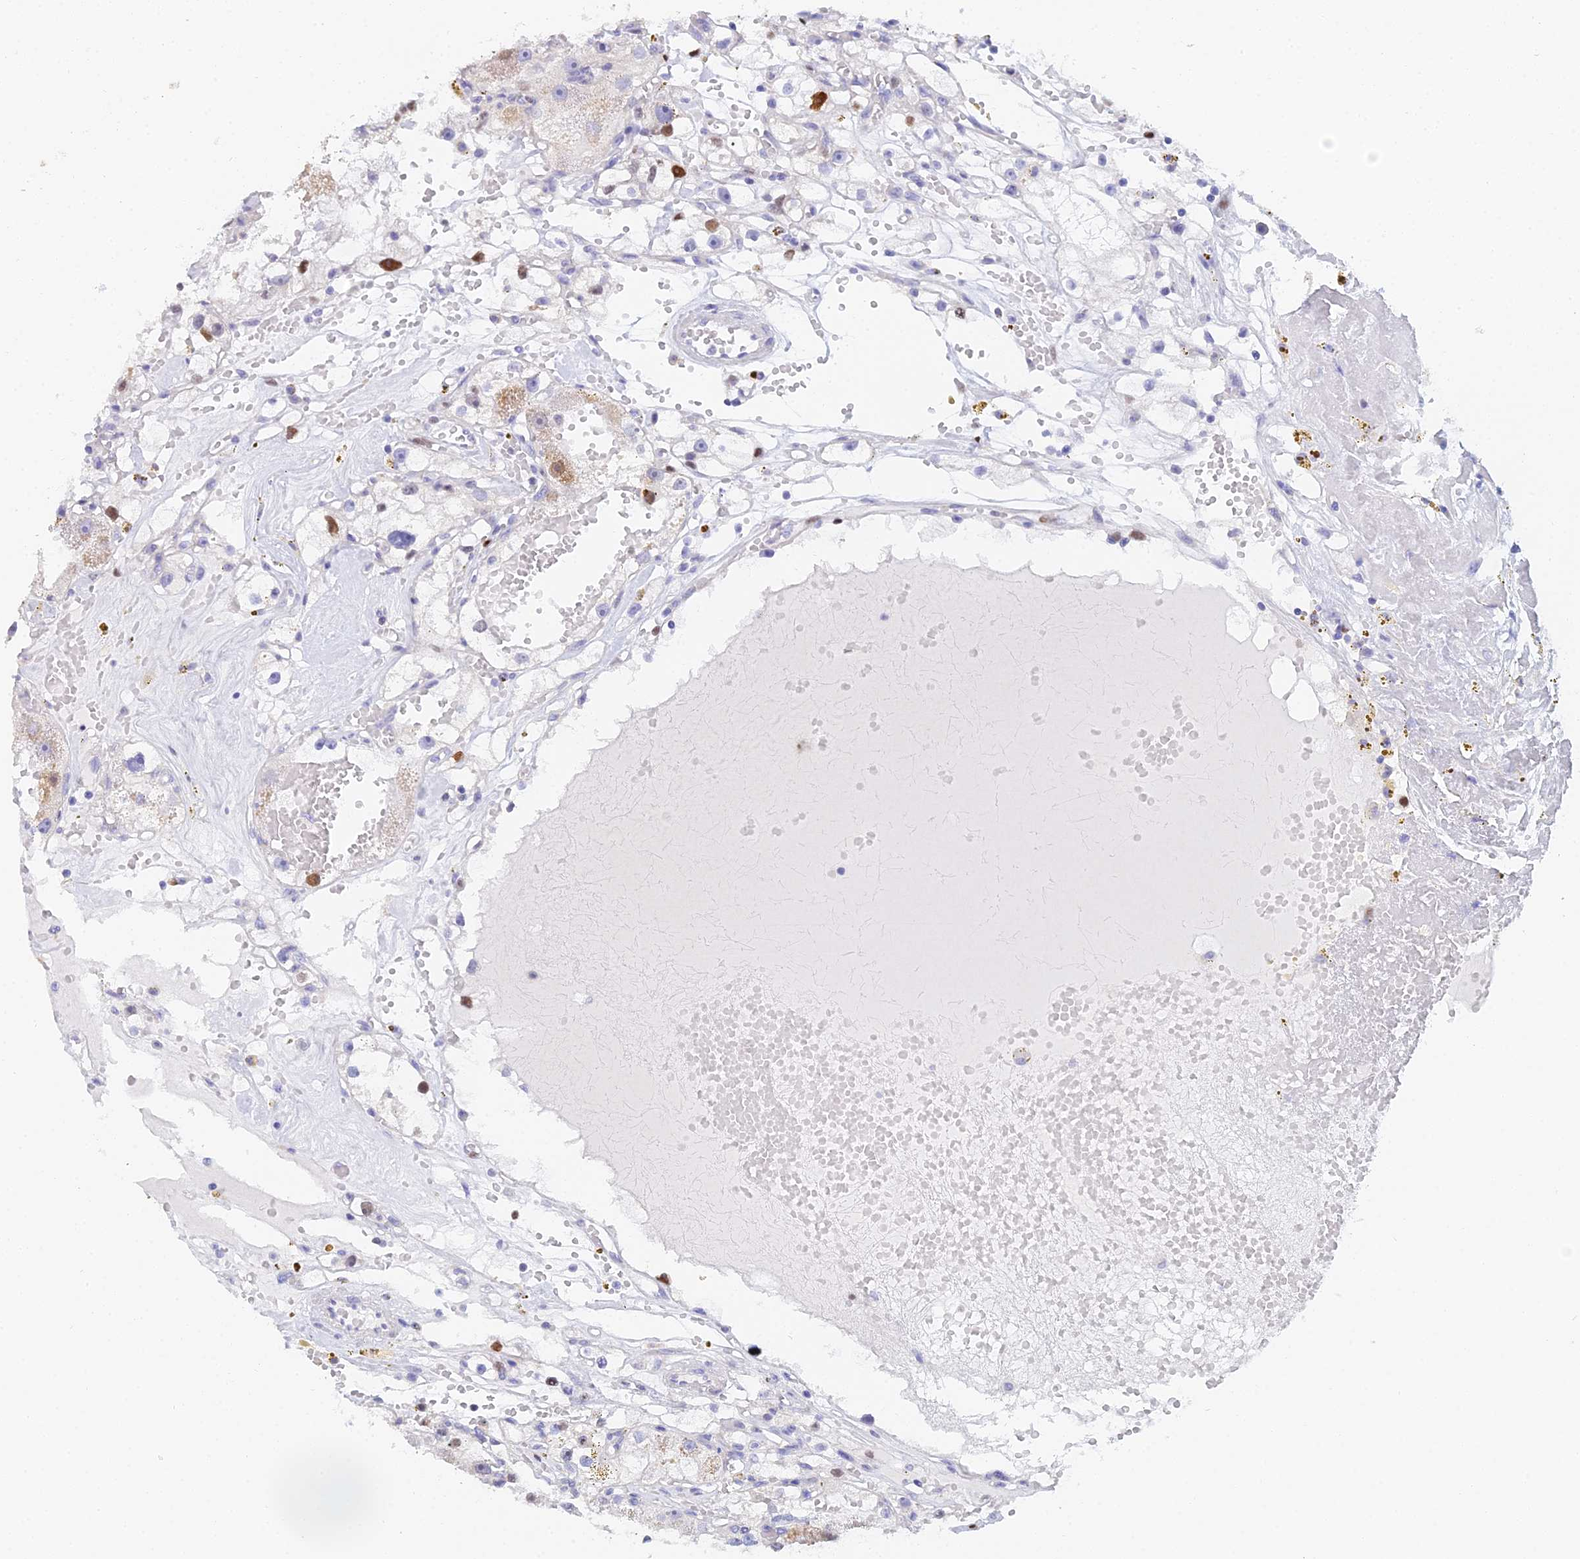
{"staining": {"intensity": "strong", "quantity": "<25%", "location": "nuclear"}, "tissue": "renal cancer", "cell_type": "Tumor cells", "image_type": "cancer", "snomed": [{"axis": "morphology", "description": "Adenocarcinoma, NOS"}, {"axis": "topography", "description": "Kidney"}], "caption": "A medium amount of strong nuclear positivity is appreciated in about <25% of tumor cells in renal cancer (adenocarcinoma) tissue.", "gene": "MCM2", "patient": {"sex": "male", "age": 56}}